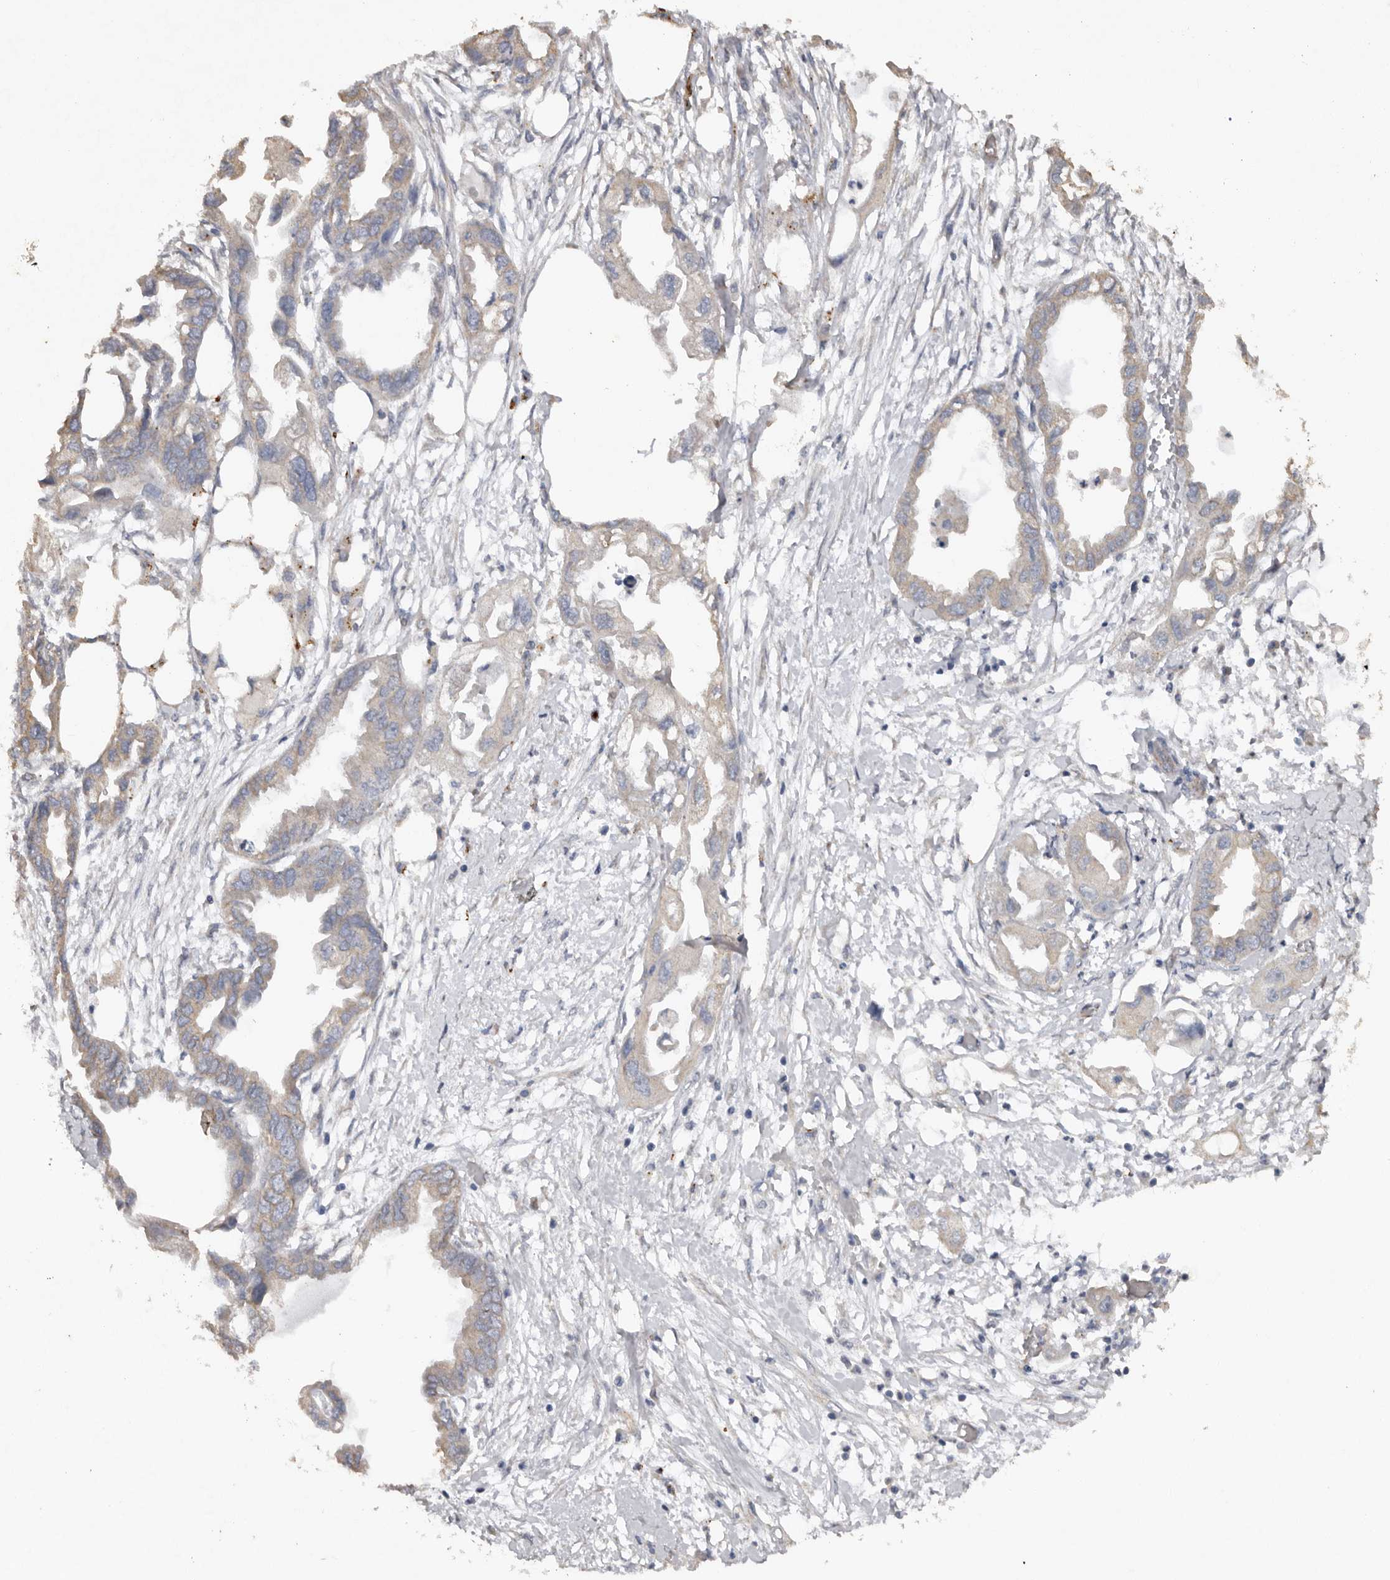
{"staining": {"intensity": "negative", "quantity": "none", "location": "none"}, "tissue": "endometrial cancer", "cell_type": "Tumor cells", "image_type": "cancer", "snomed": [{"axis": "morphology", "description": "Adenocarcinoma, NOS"}, {"axis": "morphology", "description": "Adenocarcinoma, metastatic, NOS"}, {"axis": "topography", "description": "Adipose tissue"}, {"axis": "topography", "description": "Endometrium"}], "caption": "DAB (3,3'-diaminobenzidine) immunohistochemical staining of endometrial cancer reveals no significant expression in tumor cells.", "gene": "HYAL4", "patient": {"sex": "female", "age": 67}}